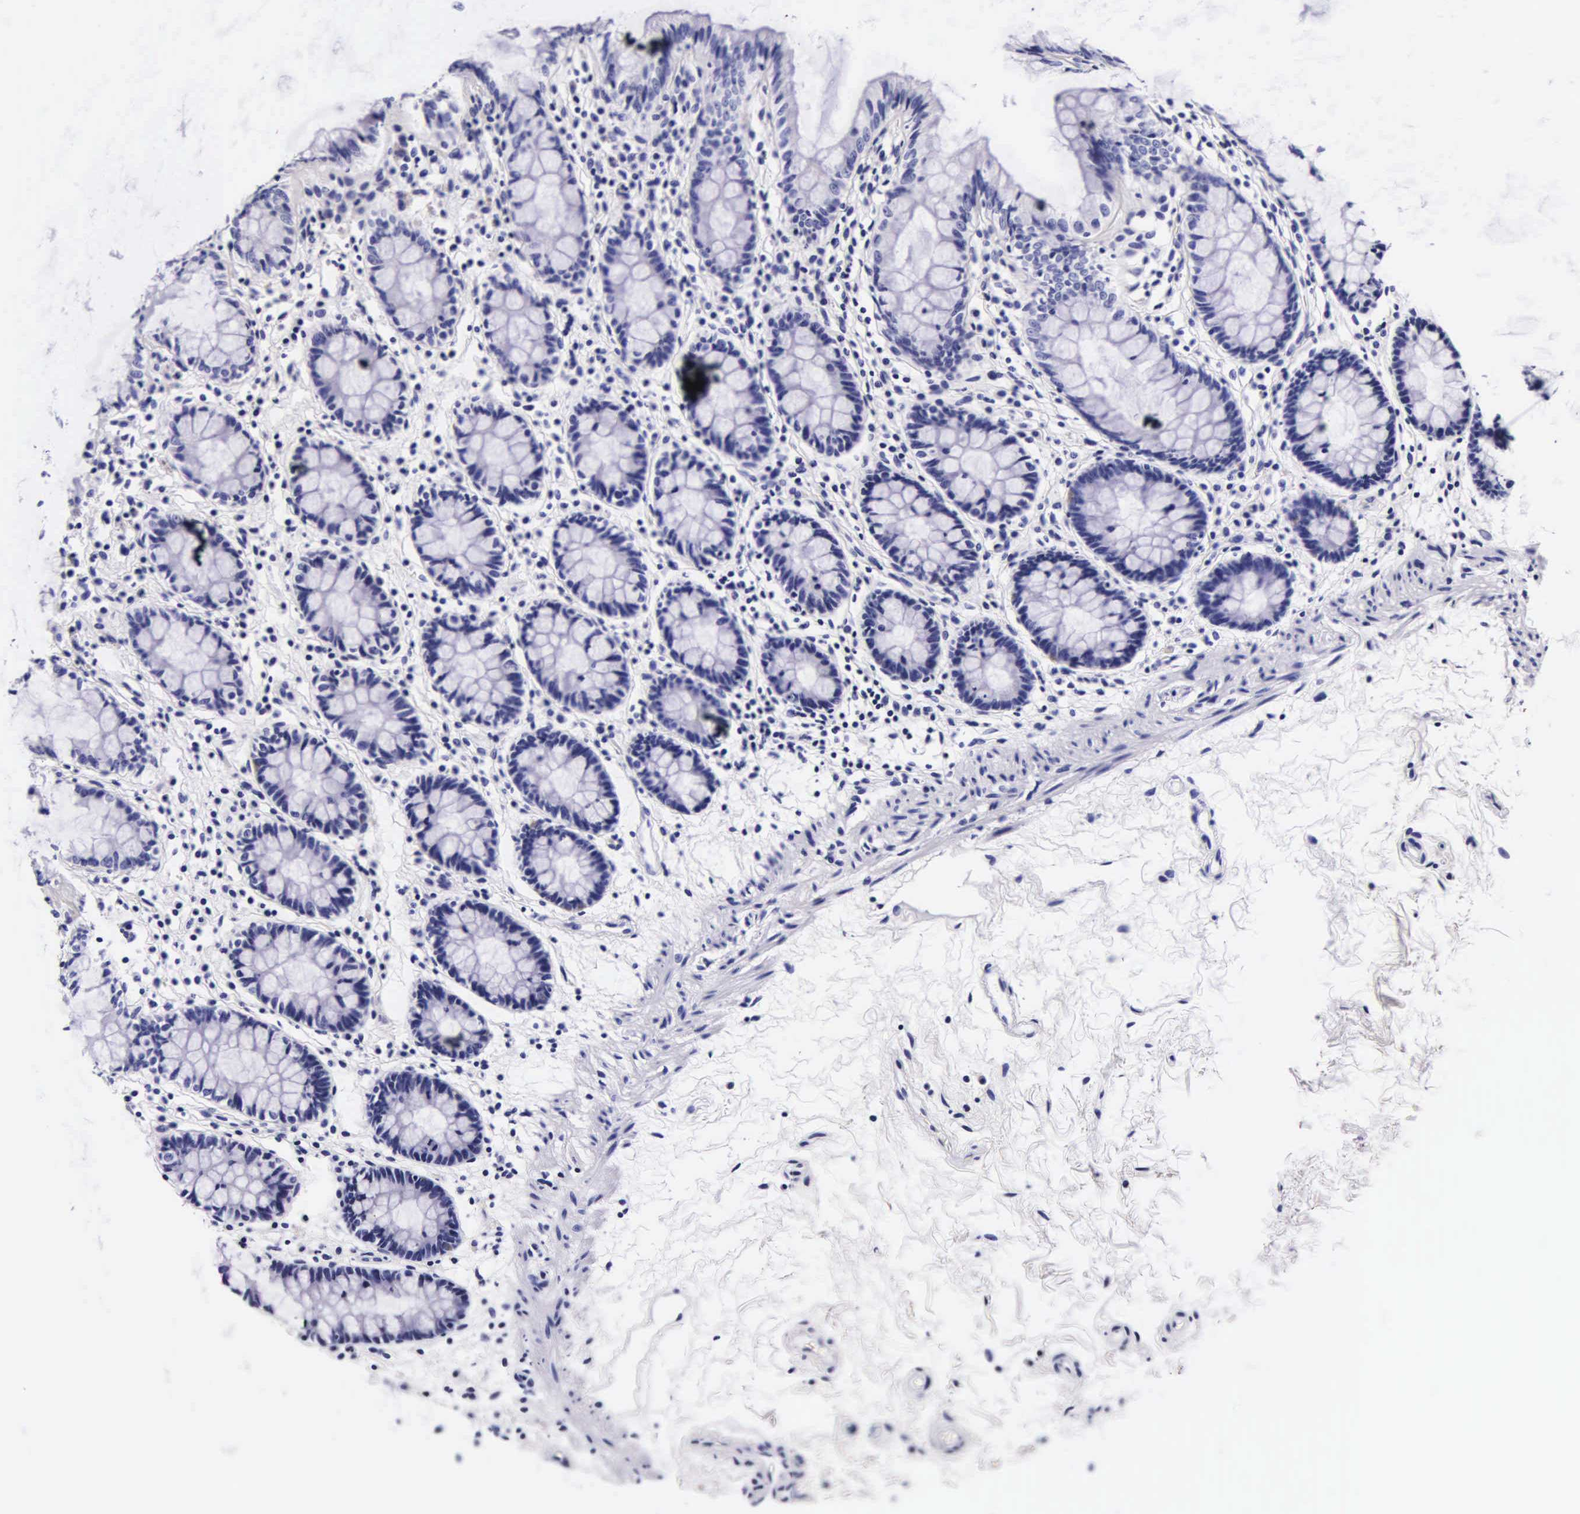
{"staining": {"intensity": "negative", "quantity": "none", "location": "none"}, "tissue": "colon", "cell_type": "Endothelial cells", "image_type": "normal", "snomed": [{"axis": "morphology", "description": "Normal tissue, NOS"}, {"axis": "topography", "description": "Colon"}], "caption": "Colon stained for a protein using IHC exhibits no positivity endothelial cells.", "gene": "DGCR2", "patient": {"sex": "female", "age": 52}}